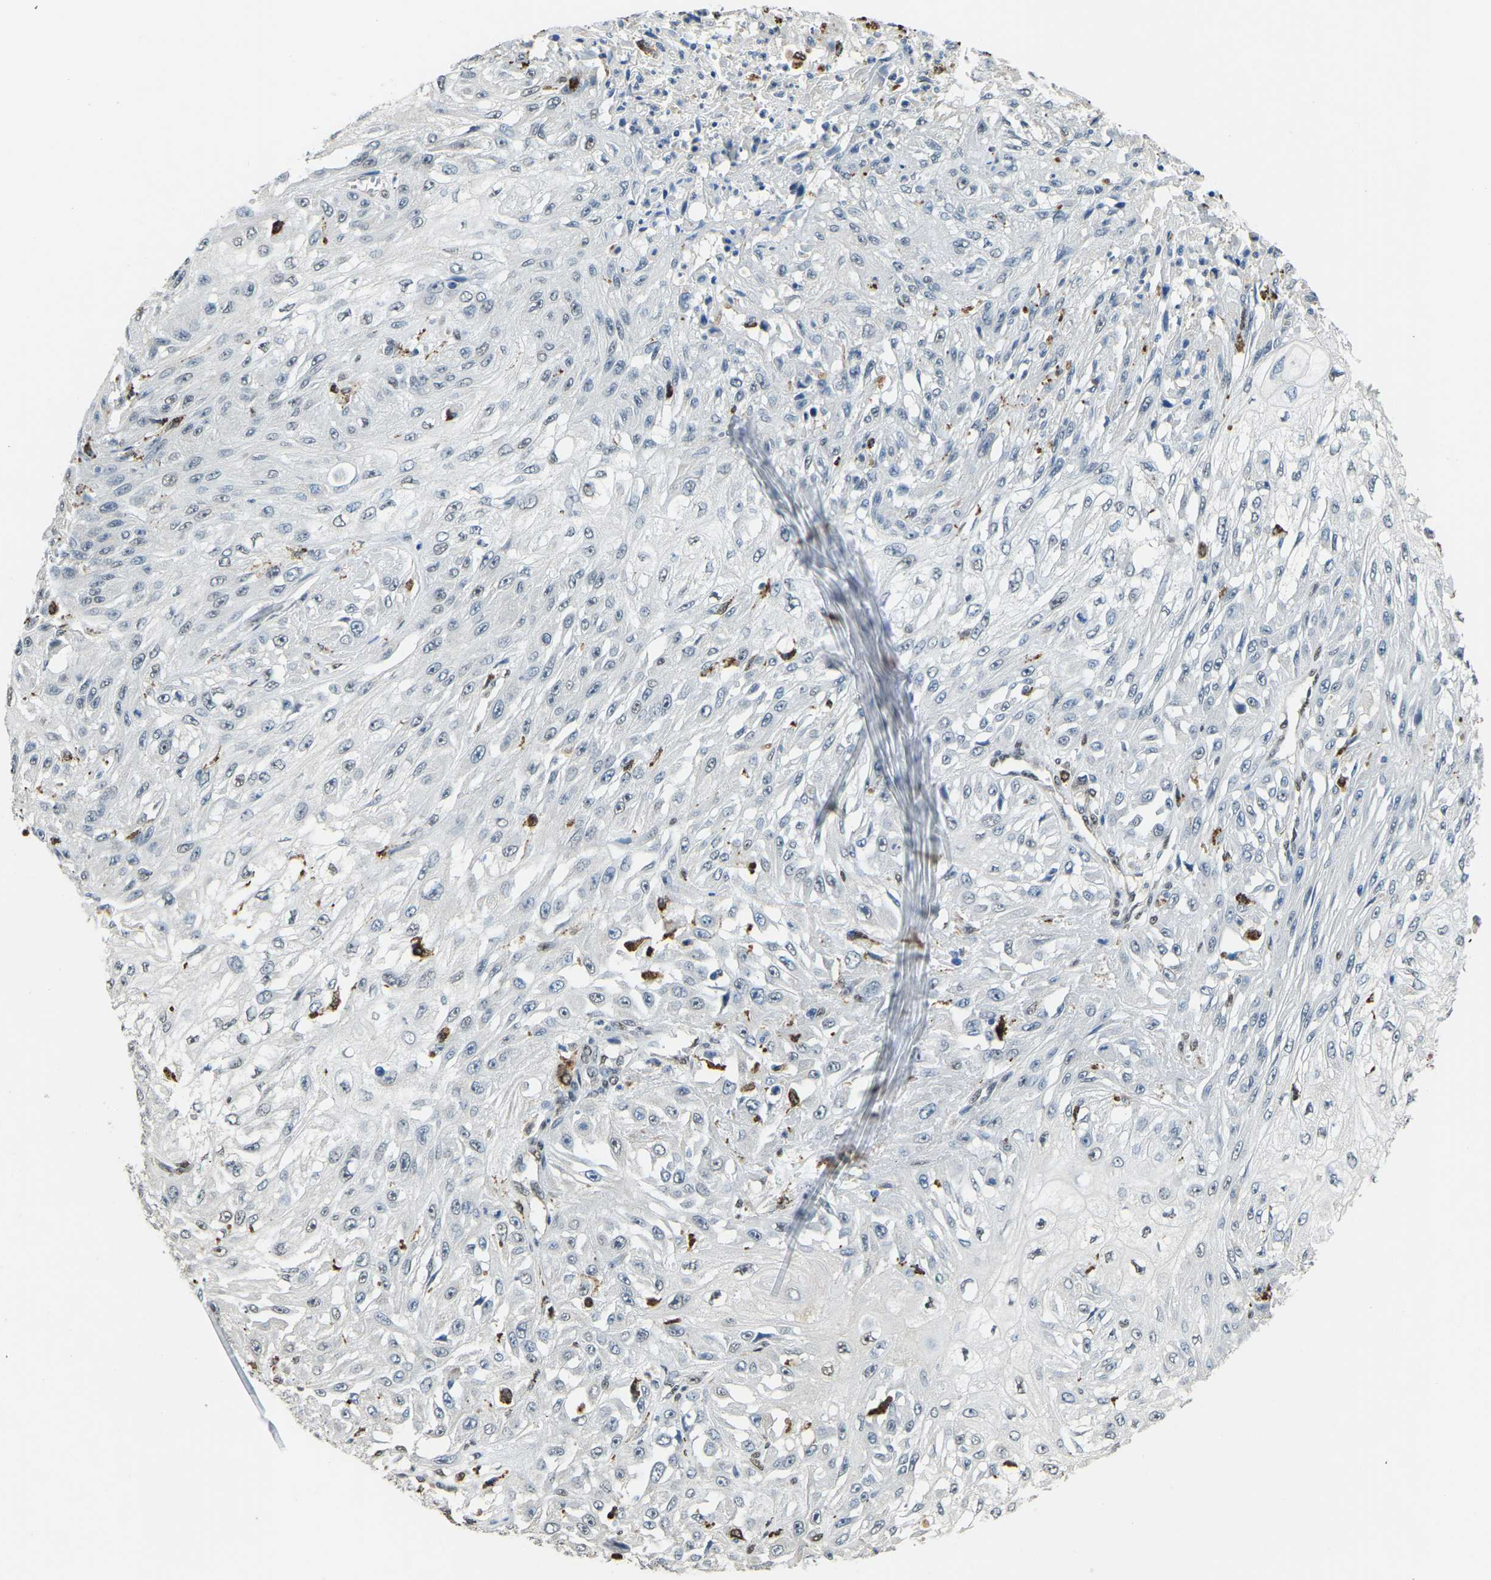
{"staining": {"intensity": "negative", "quantity": "none", "location": "none"}, "tissue": "skin cancer", "cell_type": "Tumor cells", "image_type": "cancer", "snomed": [{"axis": "morphology", "description": "Squamous cell carcinoma, NOS"}, {"axis": "morphology", "description": "Squamous cell carcinoma, metastatic, NOS"}, {"axis": "topography", "description": "Skin"}, {"axis": "topography", "description": "Lymph node"}], "caption": "Skin cancer (metastatic squamous cell carcinoma) was stained to show a protein in brown. There is no significant expression in tumor cells.", "gene": "NANS", "patient": {"sex": "male", "age": 75}}